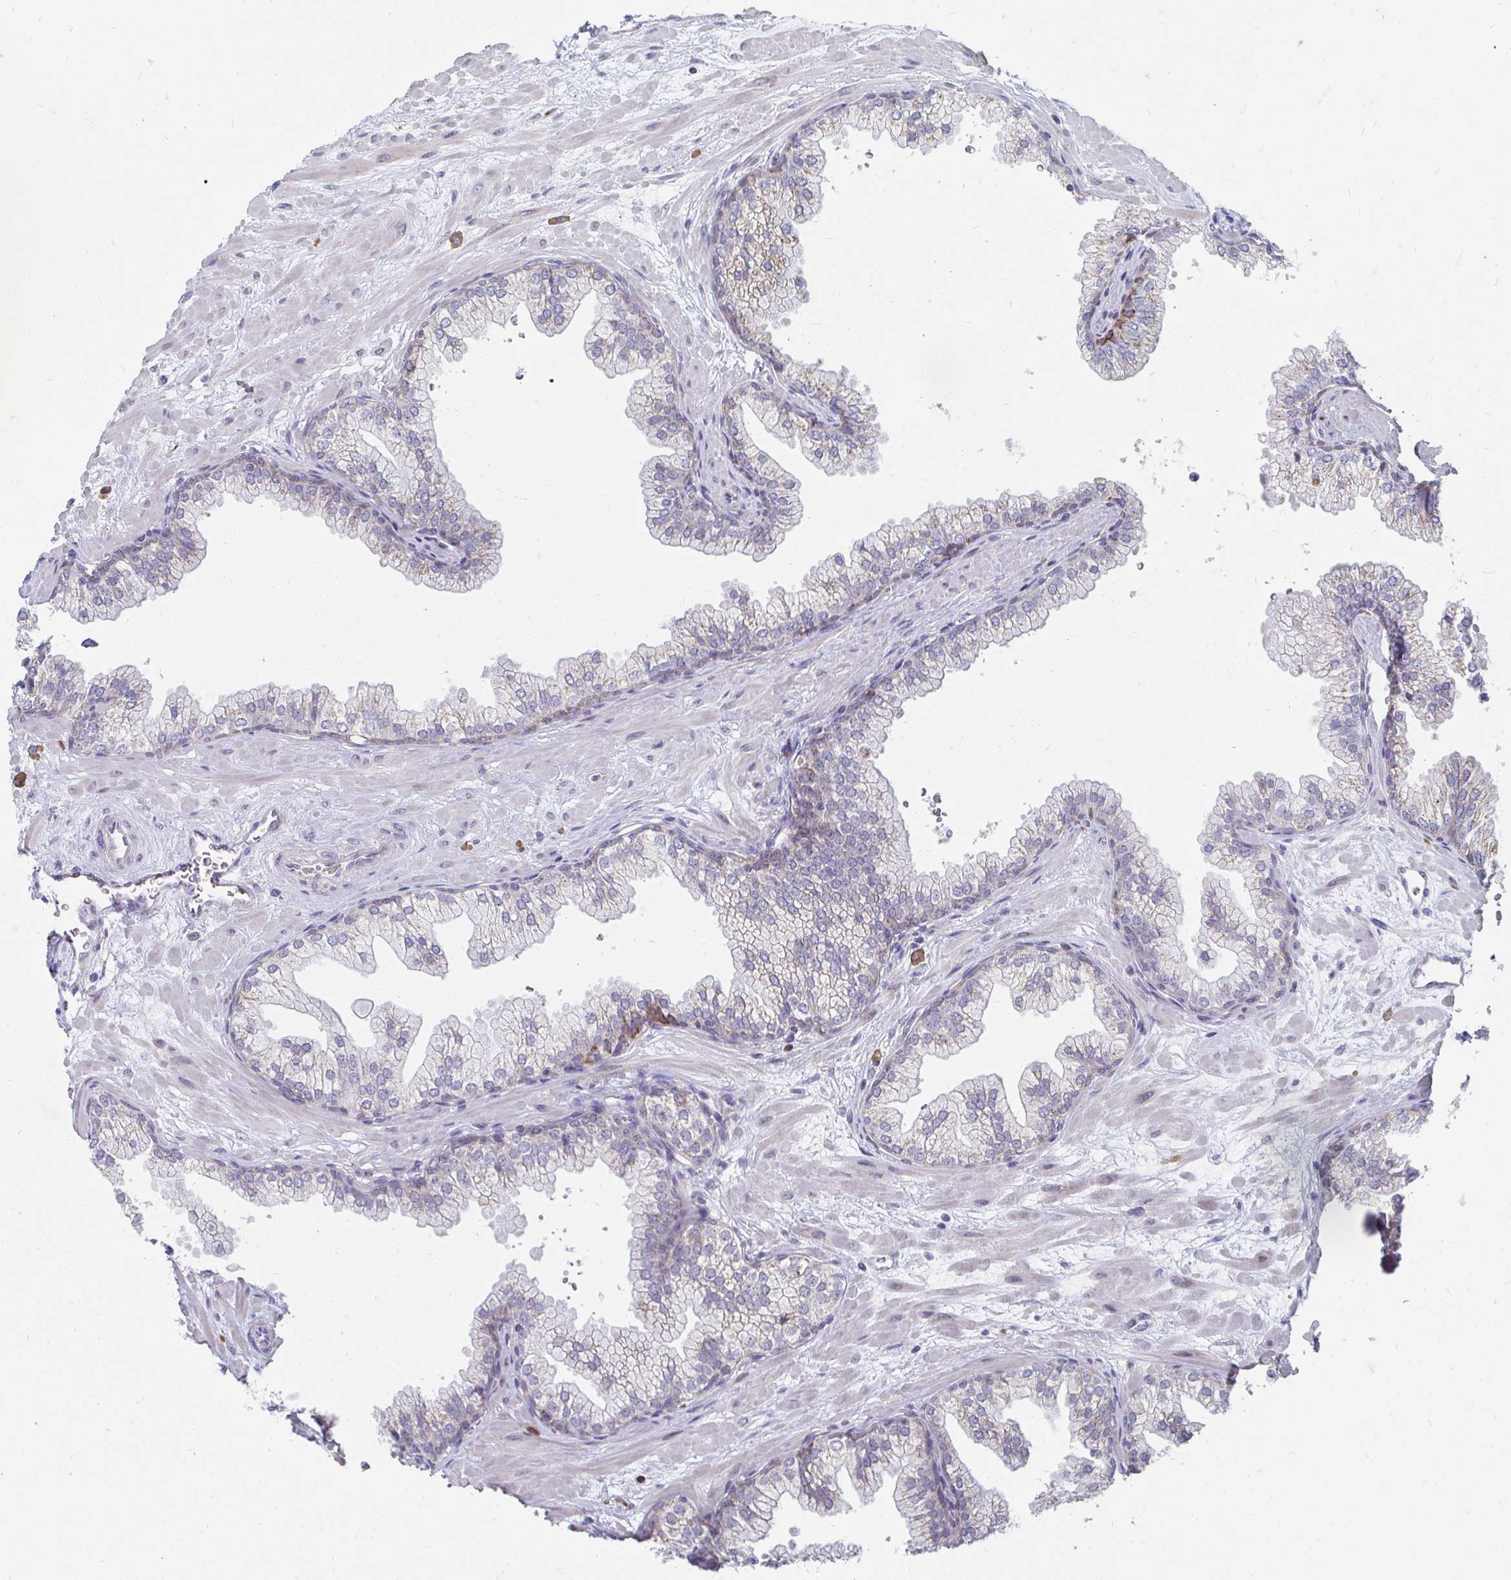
{"staining": {"intensity": "weak", "quantity": "25%-75%", "location": "cytoplasmic/membranous"}, "tissue": "prostate", "cell_type": "Glandular cells", "image_type": "normal", "snomed": [{"axis": "morphology", "description": "Normal tissue, NOS"}, {"axis": "topography", "description": "Prostate"}, {"axis": "topography", "description": "Peripheral nerve tissue"}], "caption": "Immunohistochemistry (IHC) staining of normal prostate, which demonstrates low levels of weak cytoplasmic/membranous positivity in about 25%-75% of glandular cells indicating weak cytoplasmic/membranous protein staining. The staining was performed using DAB (3,3'-diaminobenzidine) (brown) for protein detection and nuclei were counterstained in hematoxylin (blue).", "gene": "PABIR3", "patient": {"sex": "male", "age": 61}}